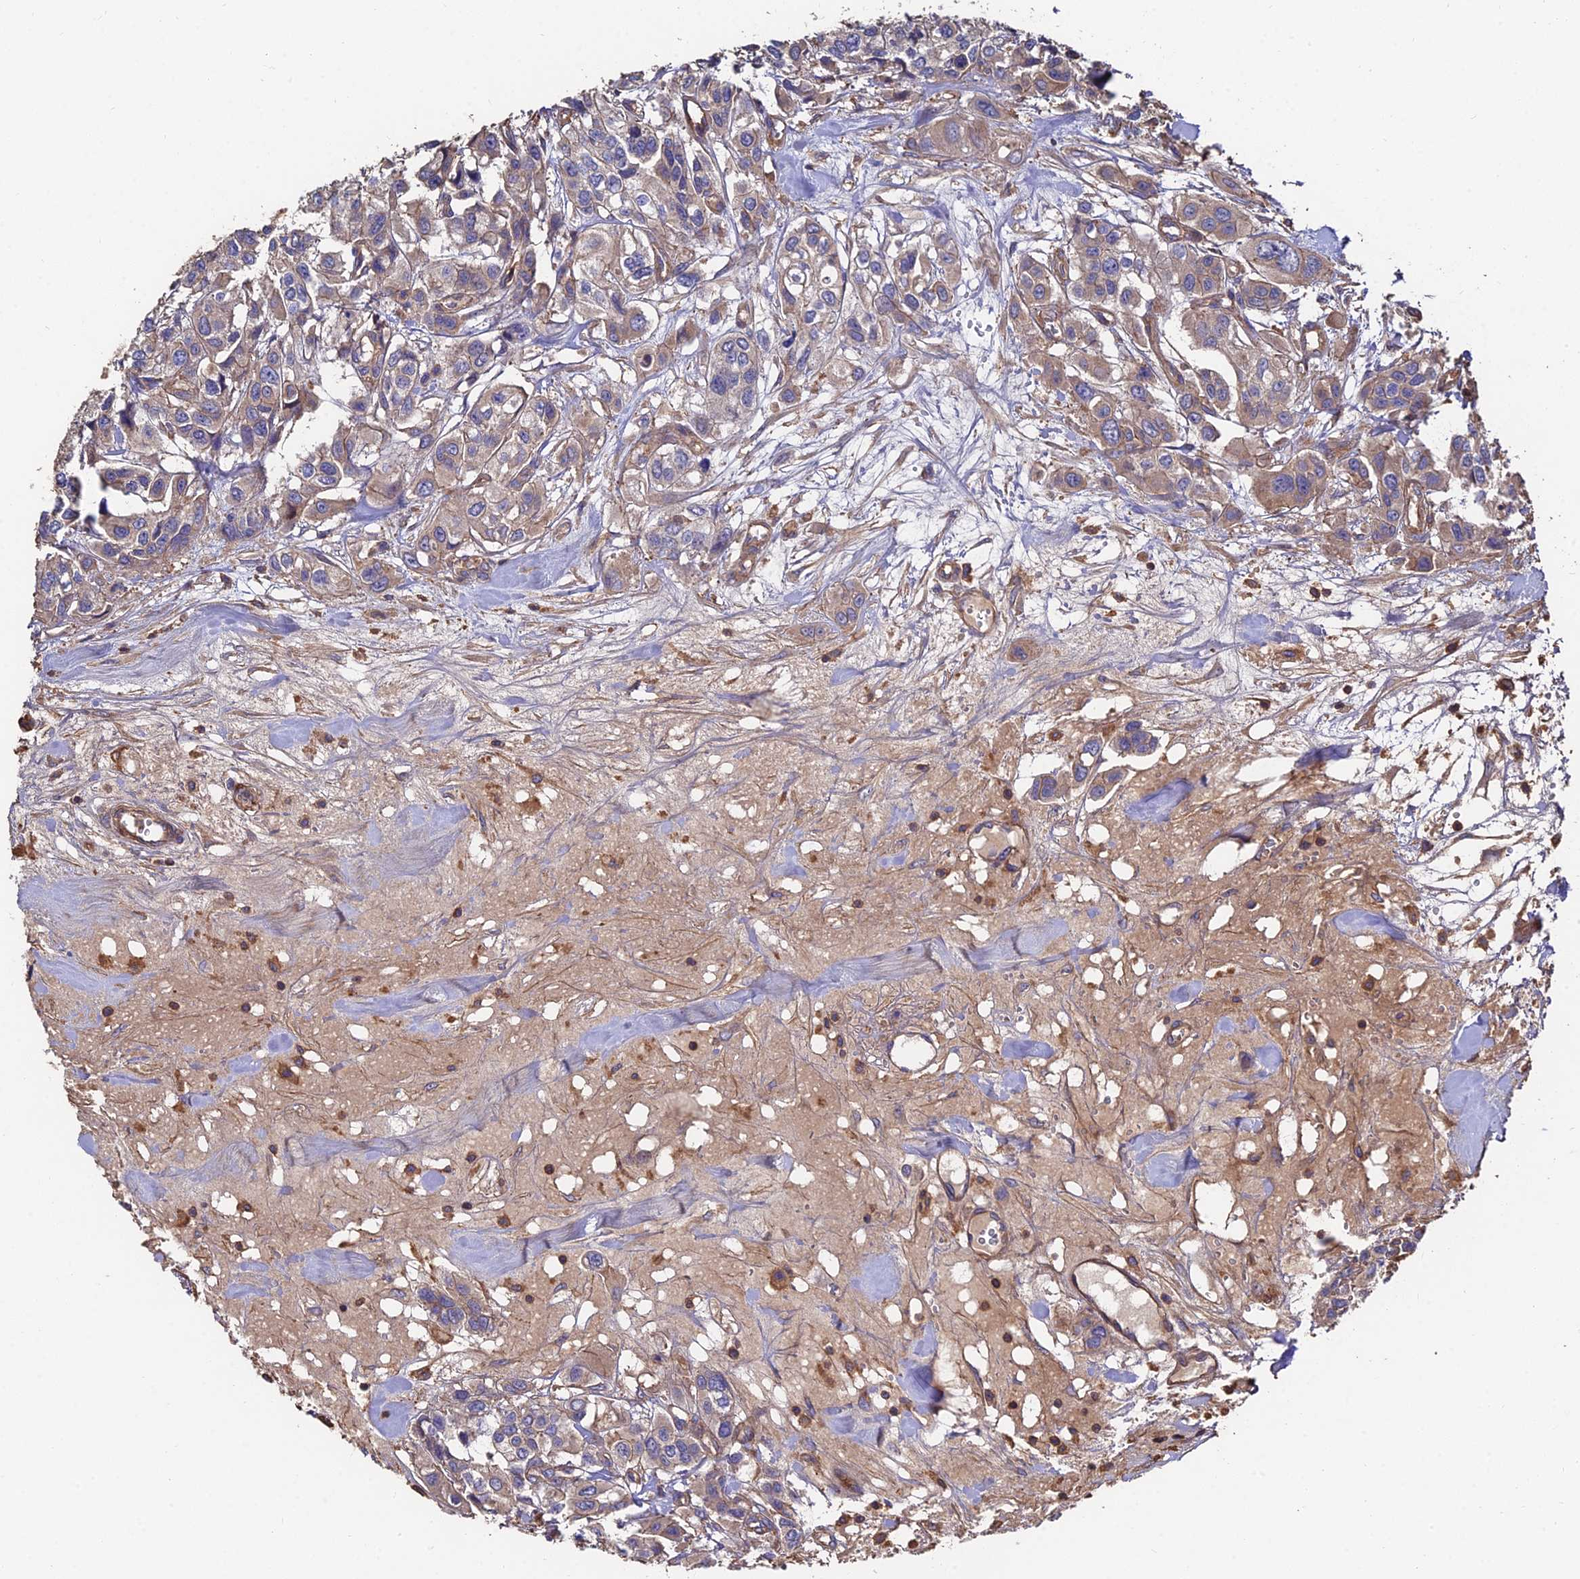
{"staining": {"intensity": "weak", "quantity": "25%-75%", "location": "cytoplasmic/membranous"}, "tissue": "urothelial cancer", "cell_type": "Tumor cells", "image_type": "cancer", "snomed": [{"axis": "morphology", "description": "Urothelial carcinoma, High grade"}, {"axis": "topography", "description": "Urinary bladder"}], "caption": "Immunohistochemistry micrograph of human urothelial cancer stained for a protein (brown), which reveals low levels of weak cytoplasmic/membranous expression in about 25%-75% of tumor cells.", "gene": "EXT1", "patient": {"sex": "male", "age": 67}}